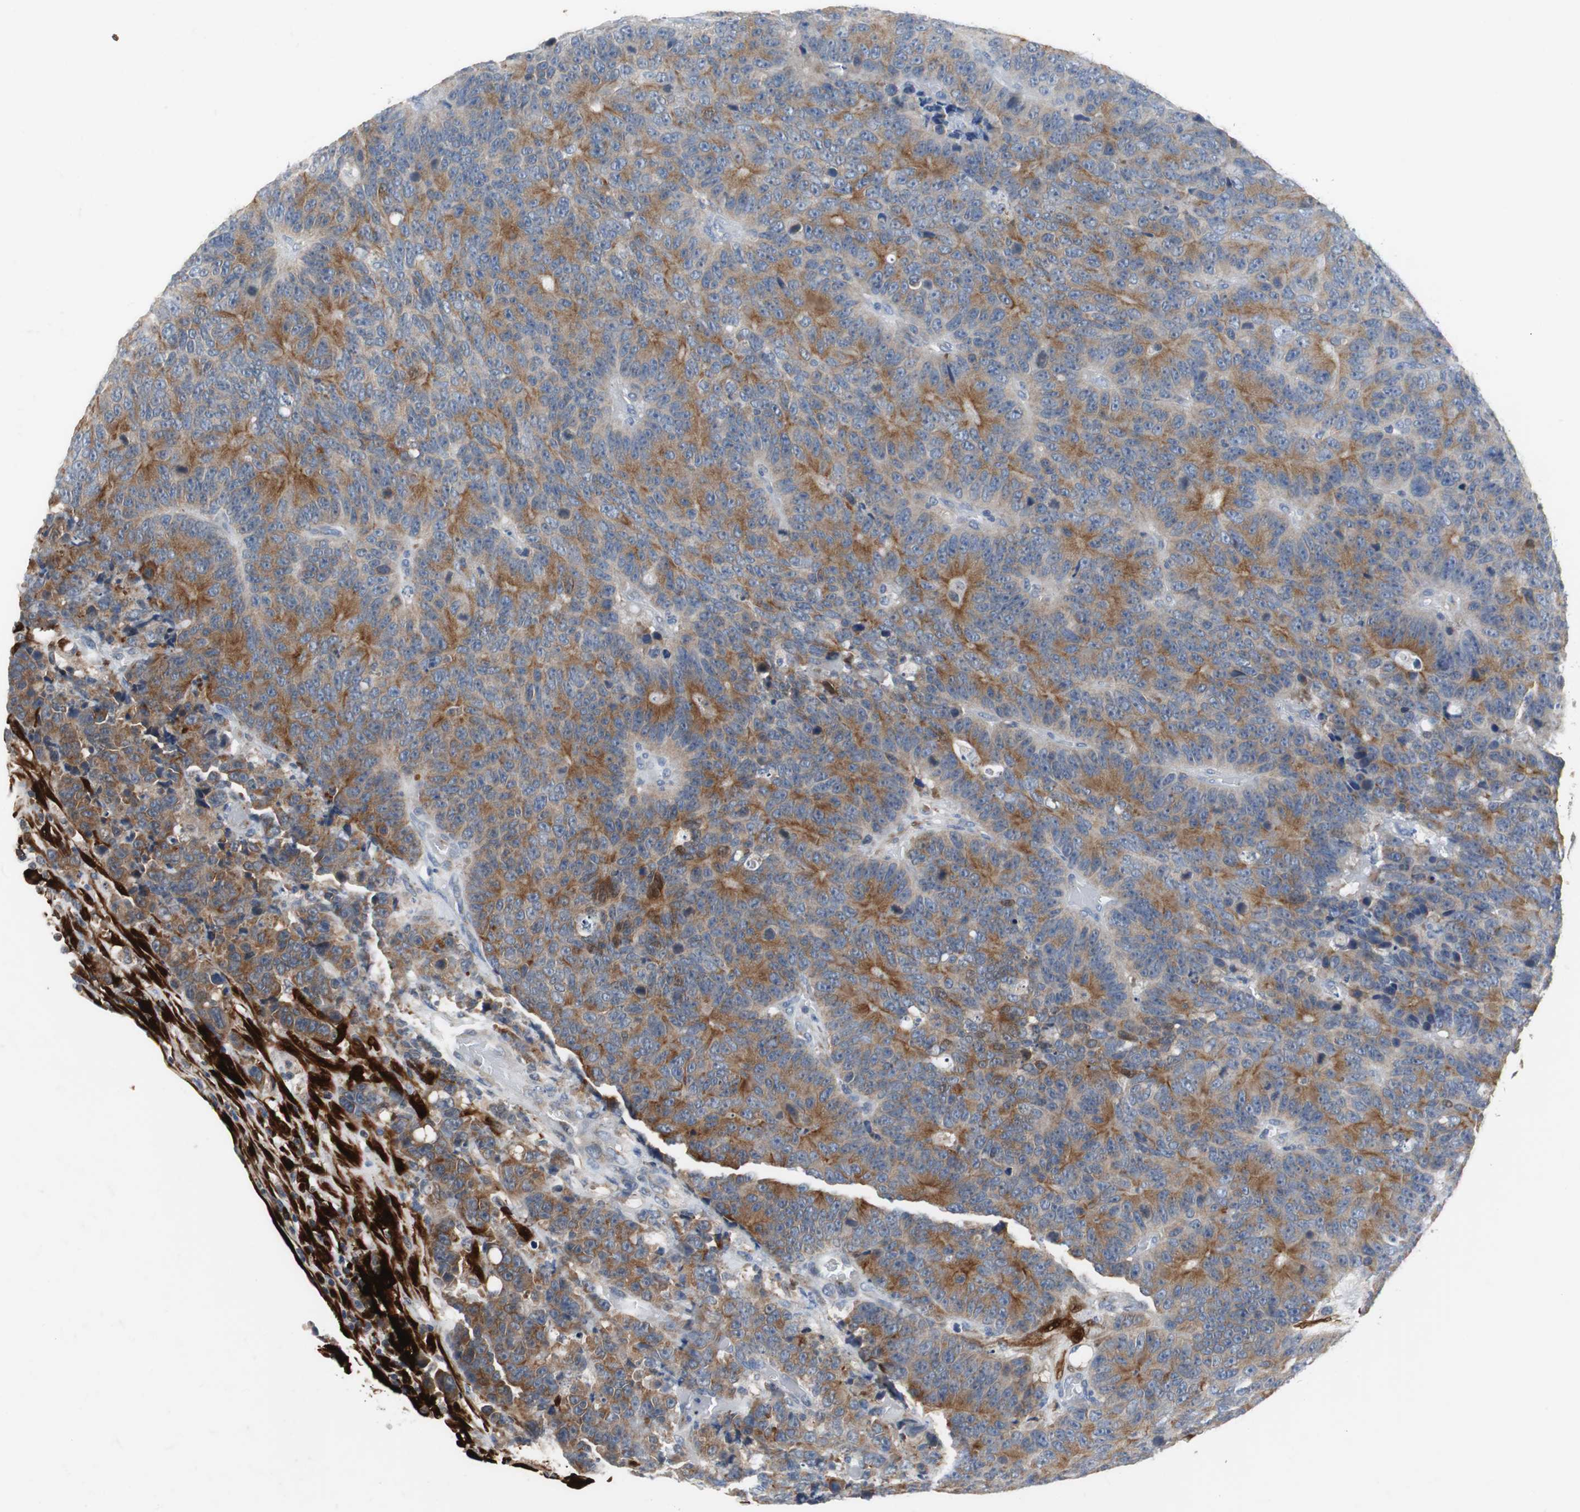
{"staining": {"intensity": "strong", "quantity": ">75%", "location": "cytoplasmic/membranous"}, "tissue": "colorectal cancer", "cell_type": "Tumor cells", "image_type": "cancer", "snomed": [{"axis": "morphology", "description": "Adenocarcinoma, NOS"}, {"axis": "topography", "description": "Colon"}], "caption": "Adenocarcinoma (colorectal) stained with IHC shows strong cytoplasmic/membranous positivity in about >75% of tumor cells.", "gene": "CALB2", "patient": {"sex": "female", "age": 86}}